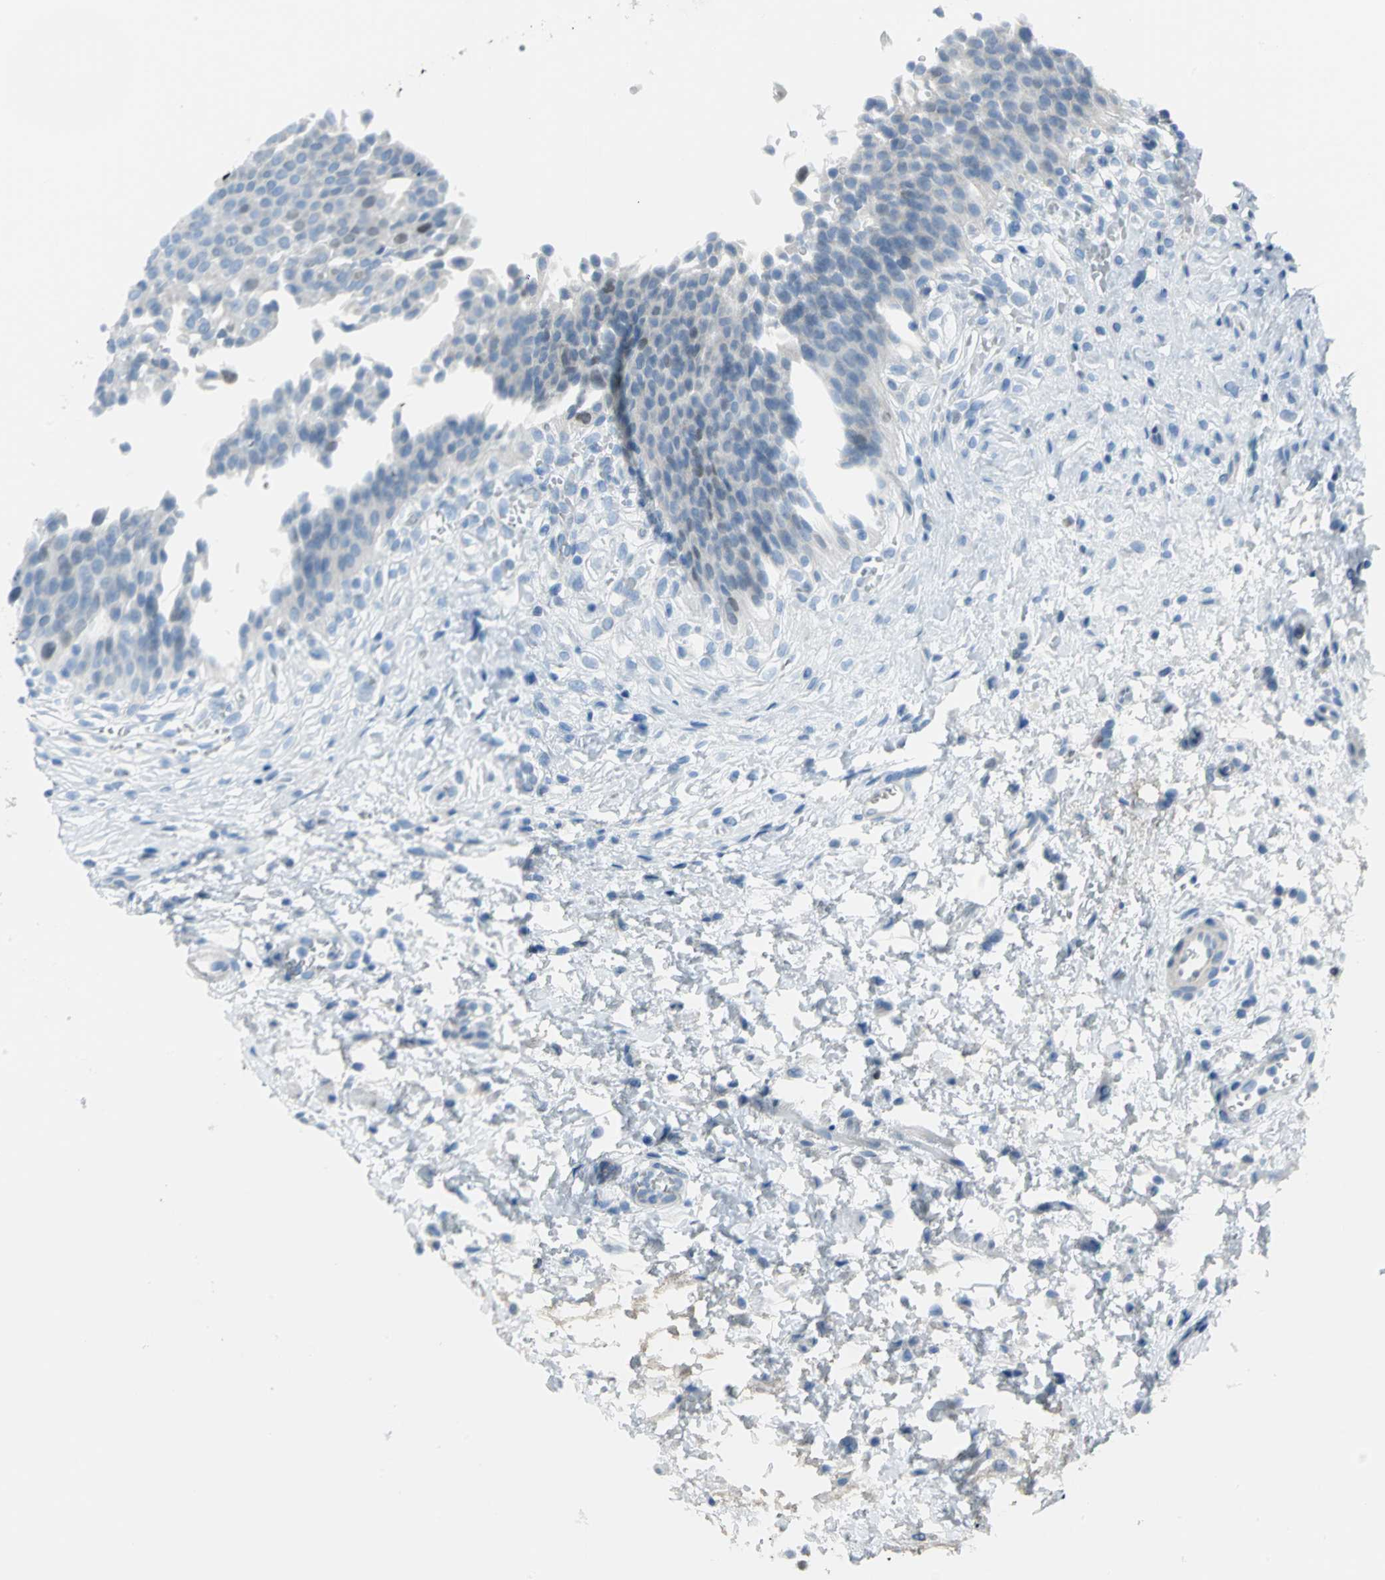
{"staining": {"intensity": "strong", "quantity": "<25%", "location": "nuclear"}, "tissue": "urinary bladder", "cell_type": "Urothelial cells", "image_type": "normal", "snomed": [{"axis": "morphology", "description": "Normal tissue, NOS"}, {"axis": "morphology", "description": "Dysplasia, NOS"}, {"axis": "topography", "description": "Urinary bladder"}], "caption": "Urothelial cells reveal medium levels of strong nuclear staining in about <25% of cells in benign urinary bladder.", "gene": "MCM3", "patient": {"sex": "male", "age": 35}}